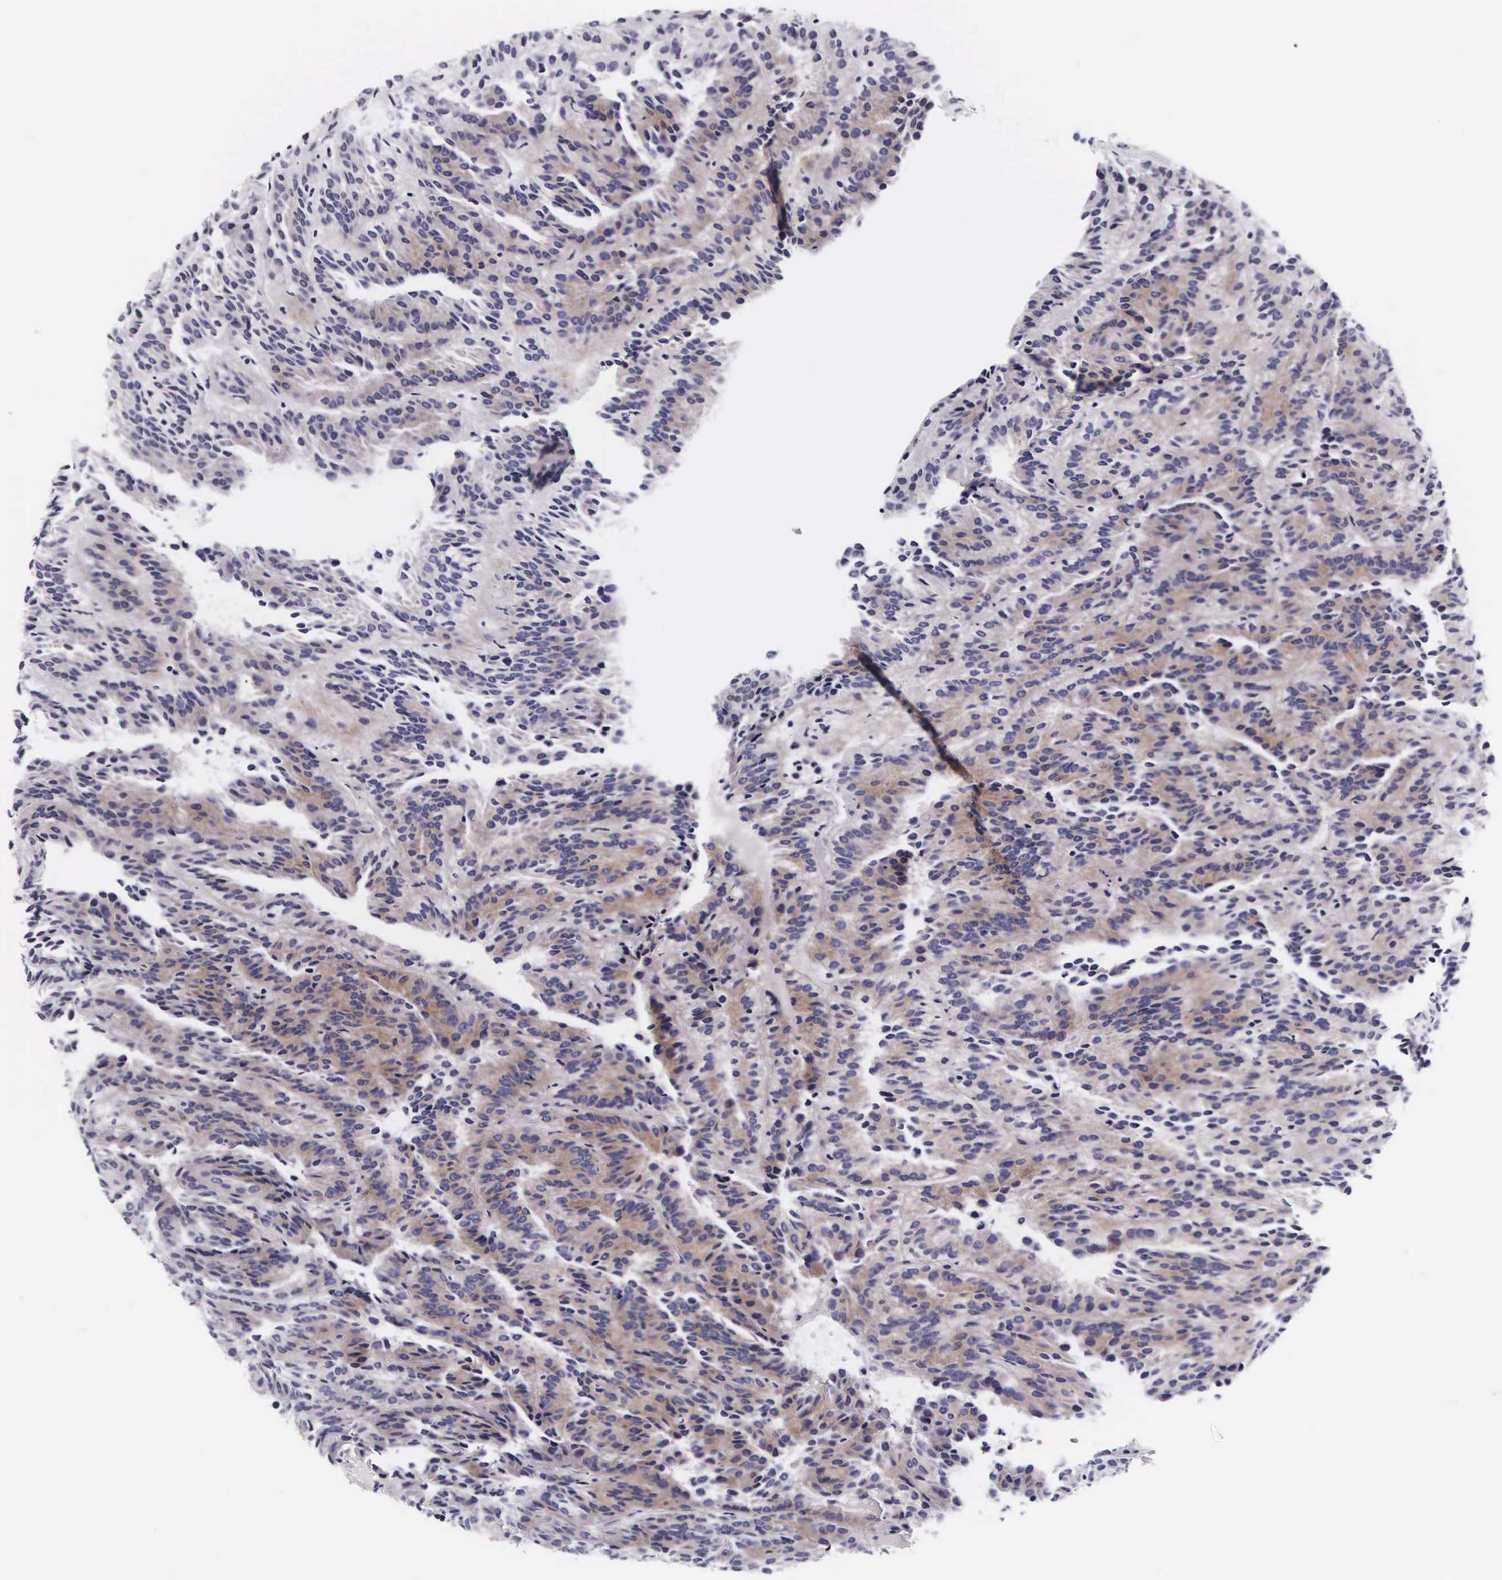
{"staining": {"intensity": "negative", "quantity": "none", "location": "none"}, "tissue": "renal cancer", "cell_type": "Tumor cells", "image_type": "cancer", "snomed": [{"axis": "morphology", "description": "Adenocarcinoma, NOS"}, {"axis": "topography", "description": "Kidney"}], "caption": "Immunohistochemistry (IHC) of renal cancer demonstrates no positivity in tumor cells.", "gene": "UPRT", "patient": {"sex": "male", "age": 46}}